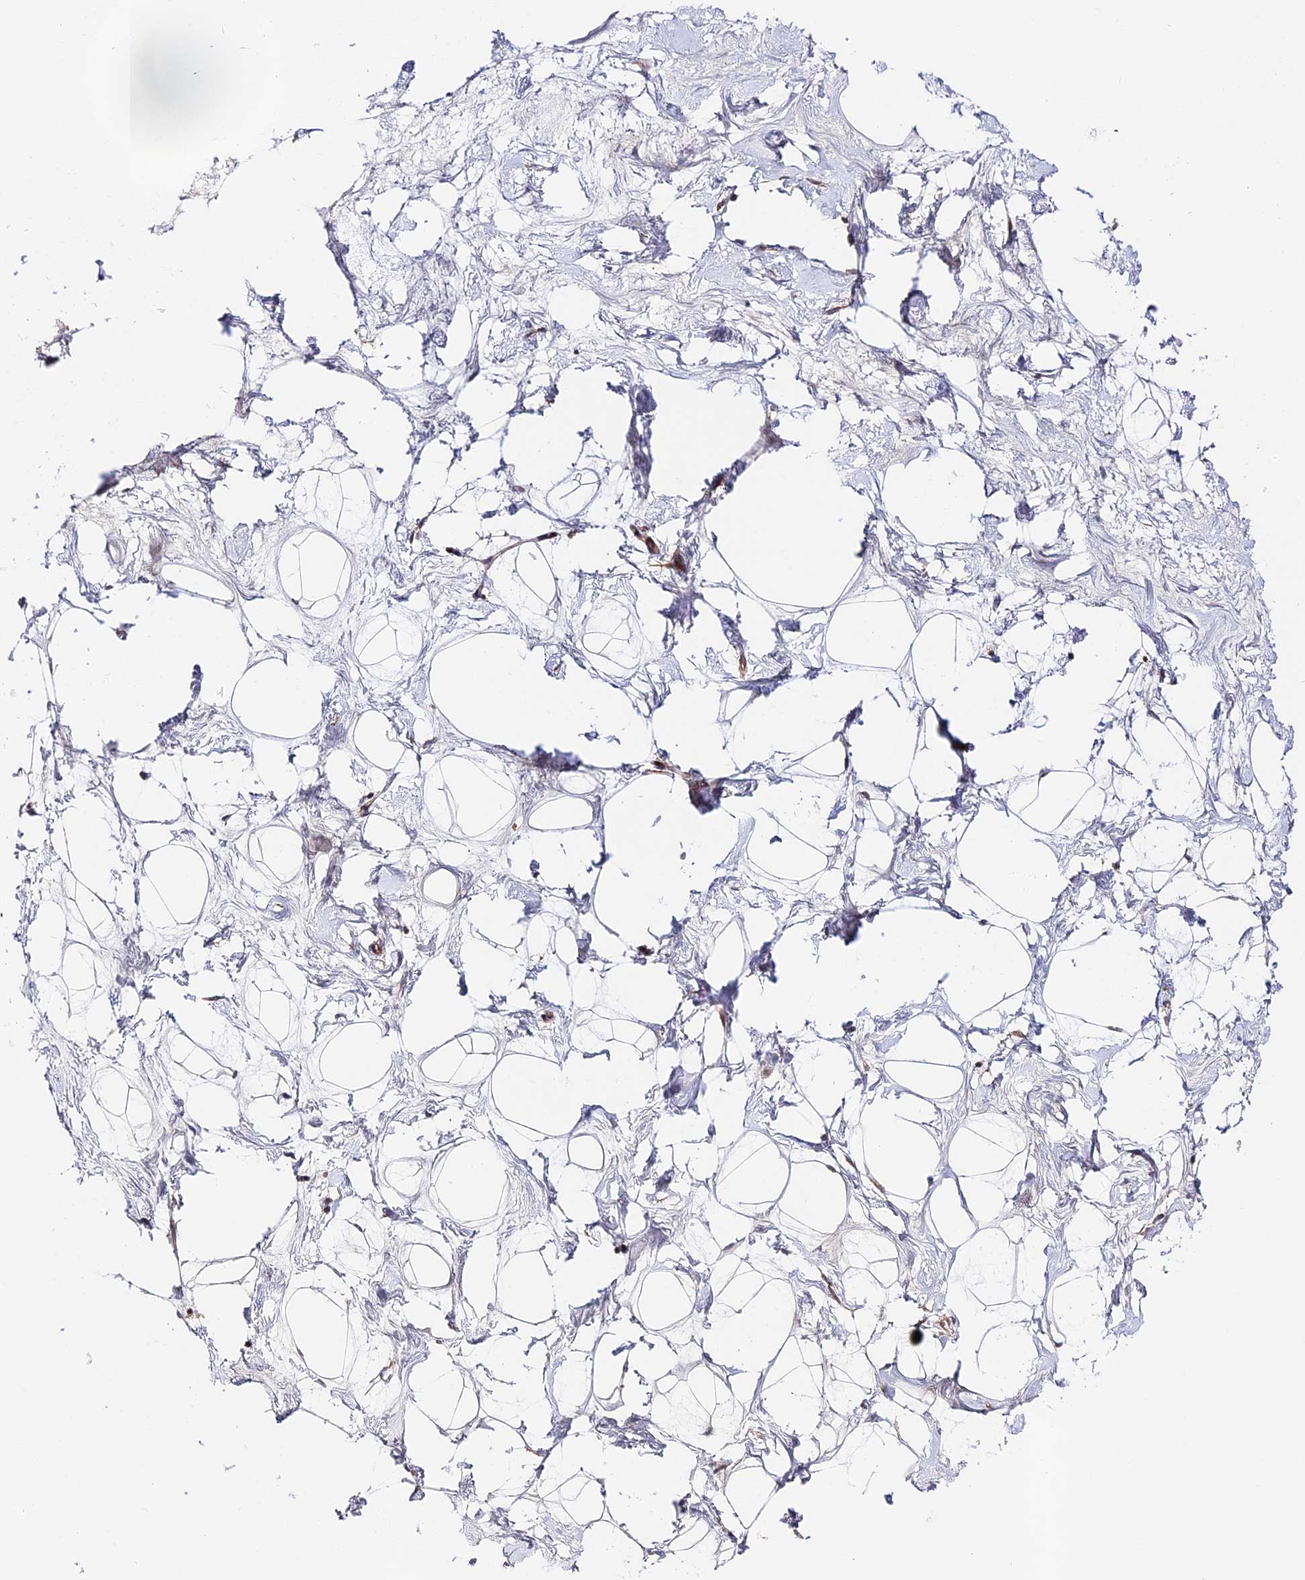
{"staining": {"intensity": "weak", "quantity": "25%-75%", "location": "cytoplasmic/membranous"}, "tissue": "breast", "cell_type": "Adipocytes", "image_type": "normal", "snomed": [{"axis": "morphology", "description": "Normal tissue, NOS"}, {"axis": "morphology", "description": "Adenoma, NOS"}, {"axis": "topography", "description": "Breast"}], "caption": "Breast stained with DAB (3,3'-diaminobenzidine) immunohistochemistry (IHC) displays low levels of weak cytoplasmic/membranous expression in approximately 25%-75% of adipocytes.", "gene": "IMPACT", "patient": {"sex": "female", "age": 23}}